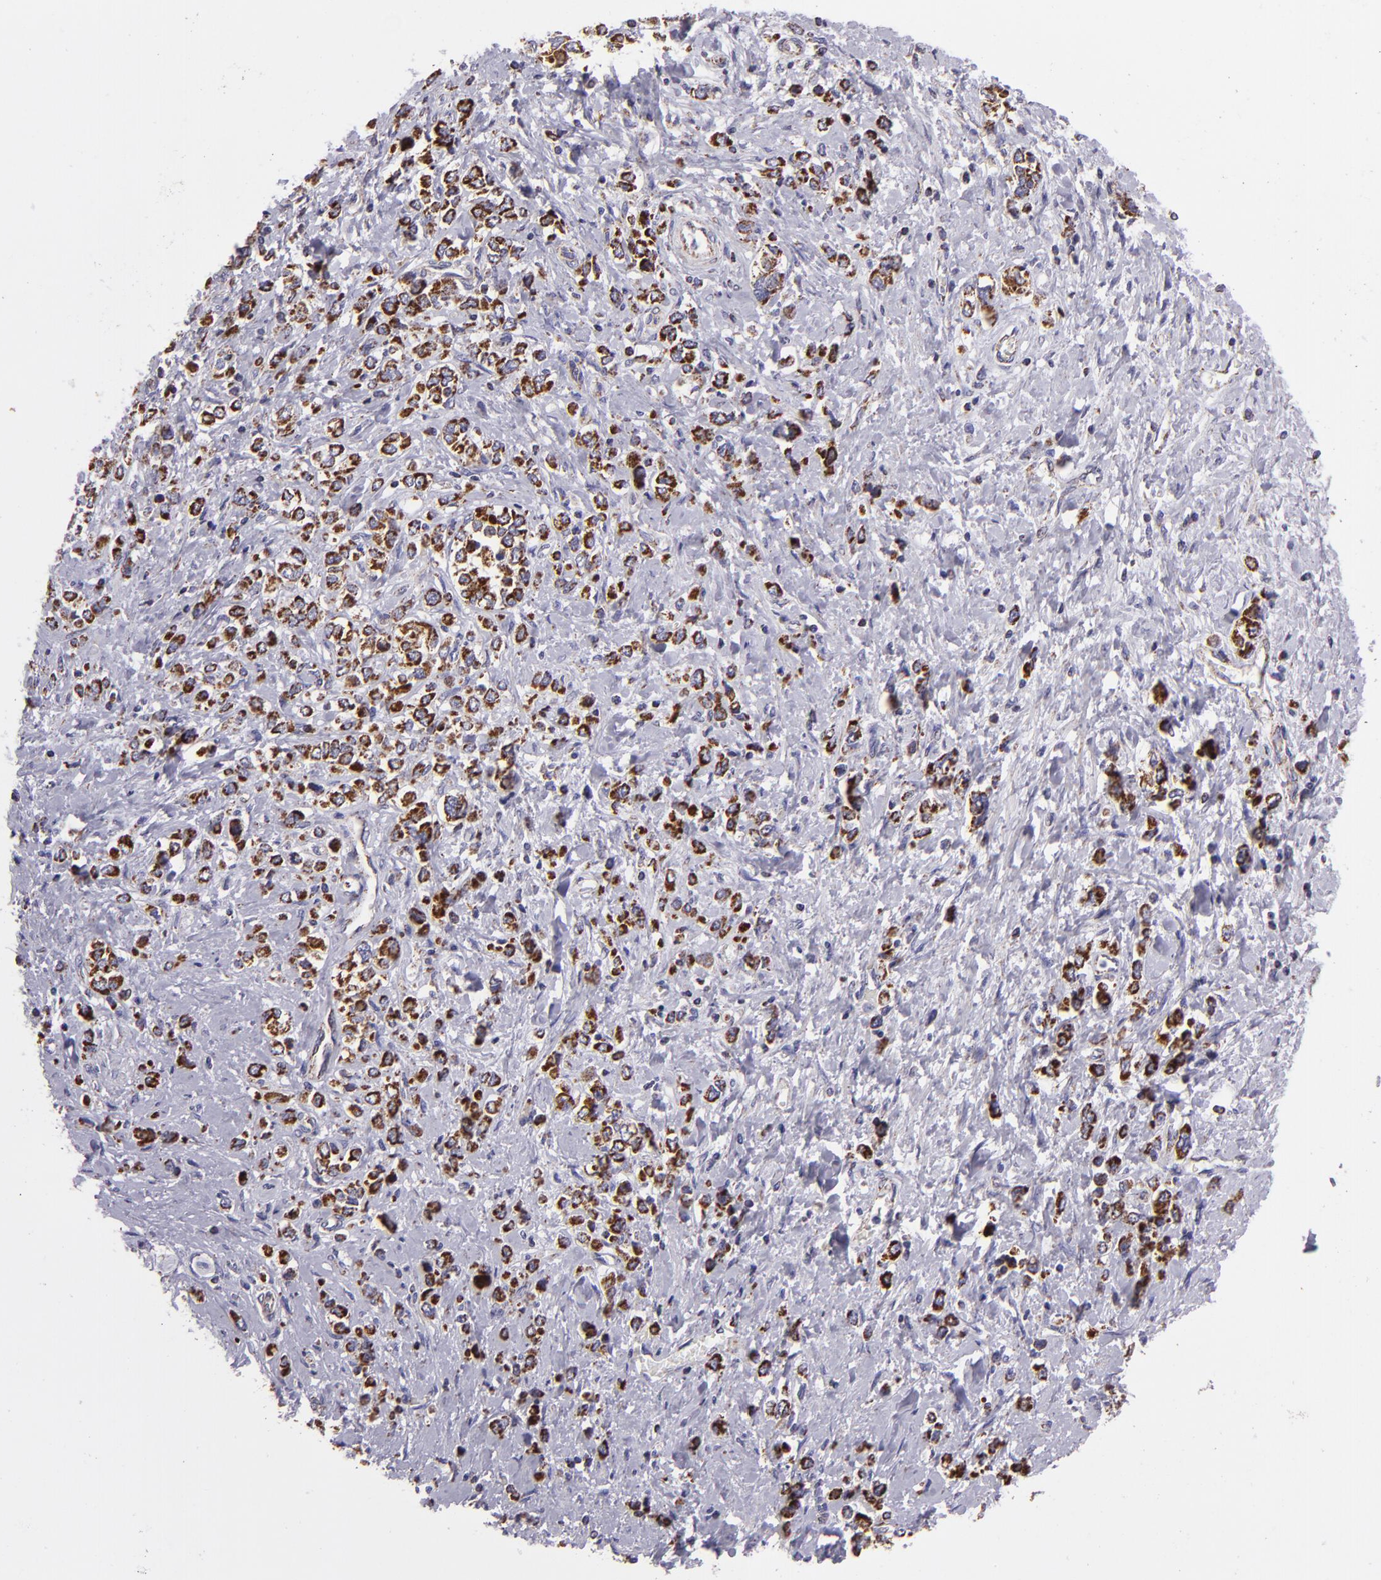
{"staining": {"intensity": "moderate", "quantity": ">75%", "location": "cytoplasmic/membranous"}, "tissue": "stomach cancer", "cell_type": "Tumor cells", "image_type": "cancer", "snomed": [{"axis": "morphology", "description": "Adenocarcinoma, NOS"}, {"axis": "topography", "description": "Stomach, upper"}], "caption": "An immunohistochemistry (IHC) photomicrograph of tumor tissue is shown. Protein staining in brown shows moderate cytoplasmic/membranous positivity in adenocarcinoma (stomach) within tumor cells.", "gene": "HSPD1", "patient": {"sex": "male", "age": 76}}